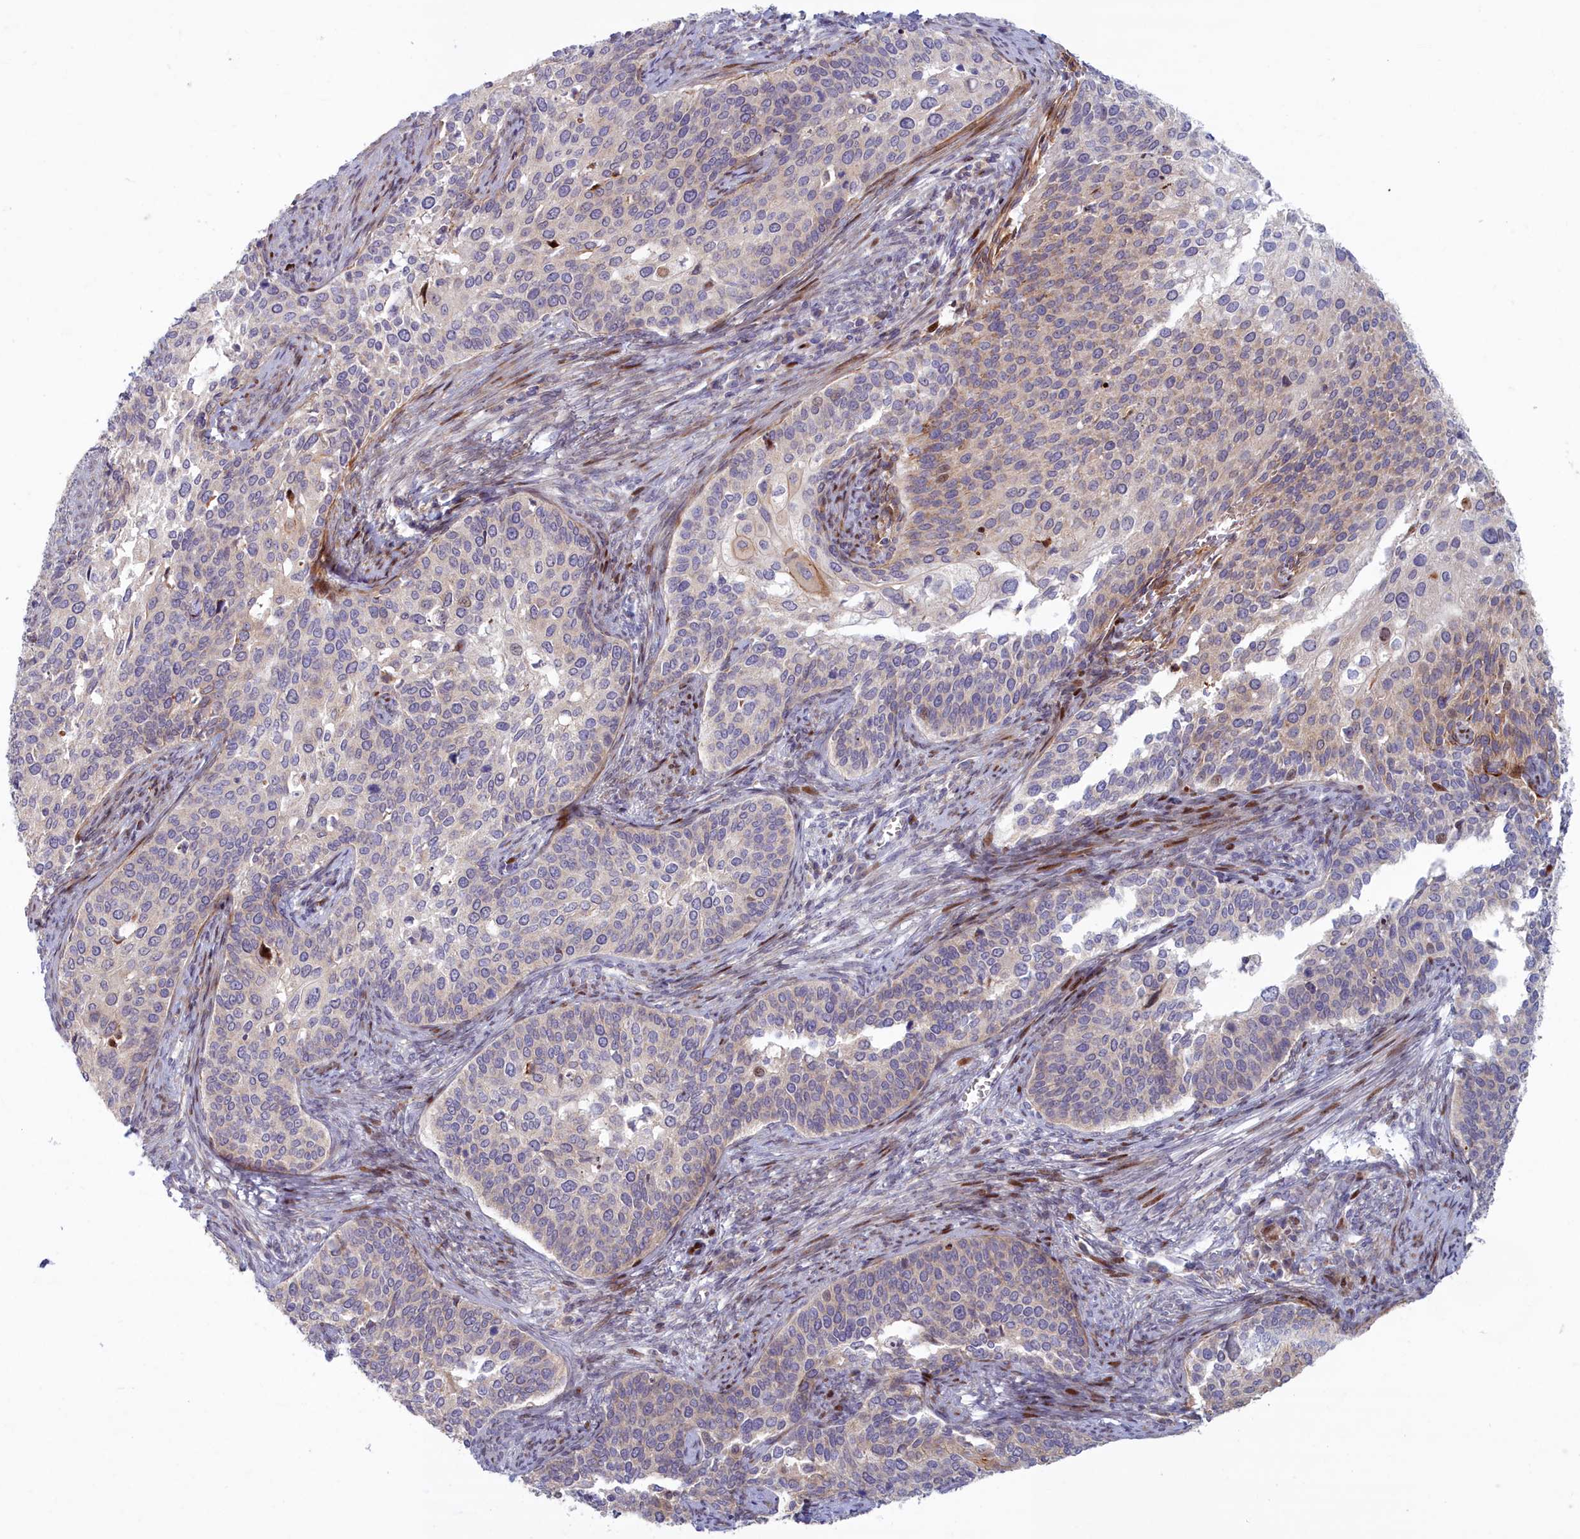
{"staining": {"intensity": "negative", "quantity": "none", "location": "none"}, "tissue": "cervical cancer", "cell_type": "Tumor cells", "image_type": "cancer", "snomed": [{"axis": "morphology", "description": "Squamous cell carcinoma, NOS"}, {"axis": "topography", "description": "Cervix"}], "caption": "This micrograph is of squamous cell carcinoma (cervical) stained with immunohistochemistry (IHC) to label a protein in brown with the nuclei are counter-stained blue. There is no expression in tumor cells.", "gene": "C15orf40", "patient": {"sex": "female", "age": 44}}